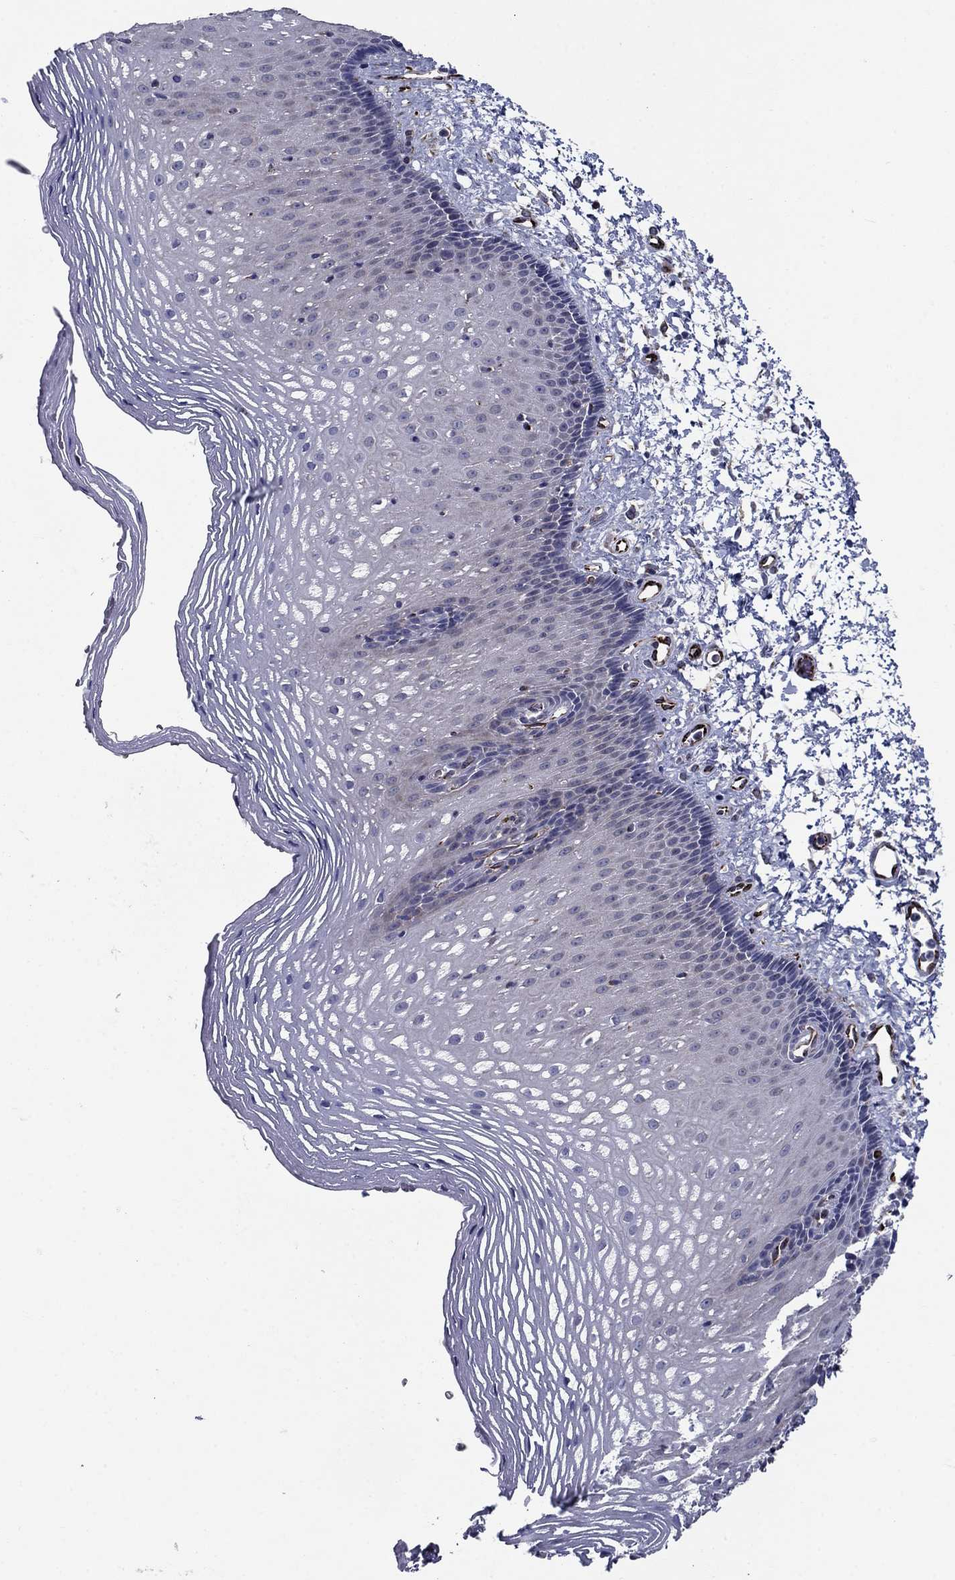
{"staining": {"intensity": "negative", "quantity": "none", "location": "none"}, "tissue": "esophagus", "cell_type": "Squamous epithelial cells", "image_type": "normal", "snomed": [{"axis": "morphology", "description": "Normal tissue, NOS"}, {"axis": "topography", "description": "Esophagus"}], "caption": "This is an immunohistochemistry (IHC) image of unremarkable human esophagus. There is no staining in squamous epithelial cells.", "gene": "LACTB2", "patient": {"sex": "male", "age": 76}}